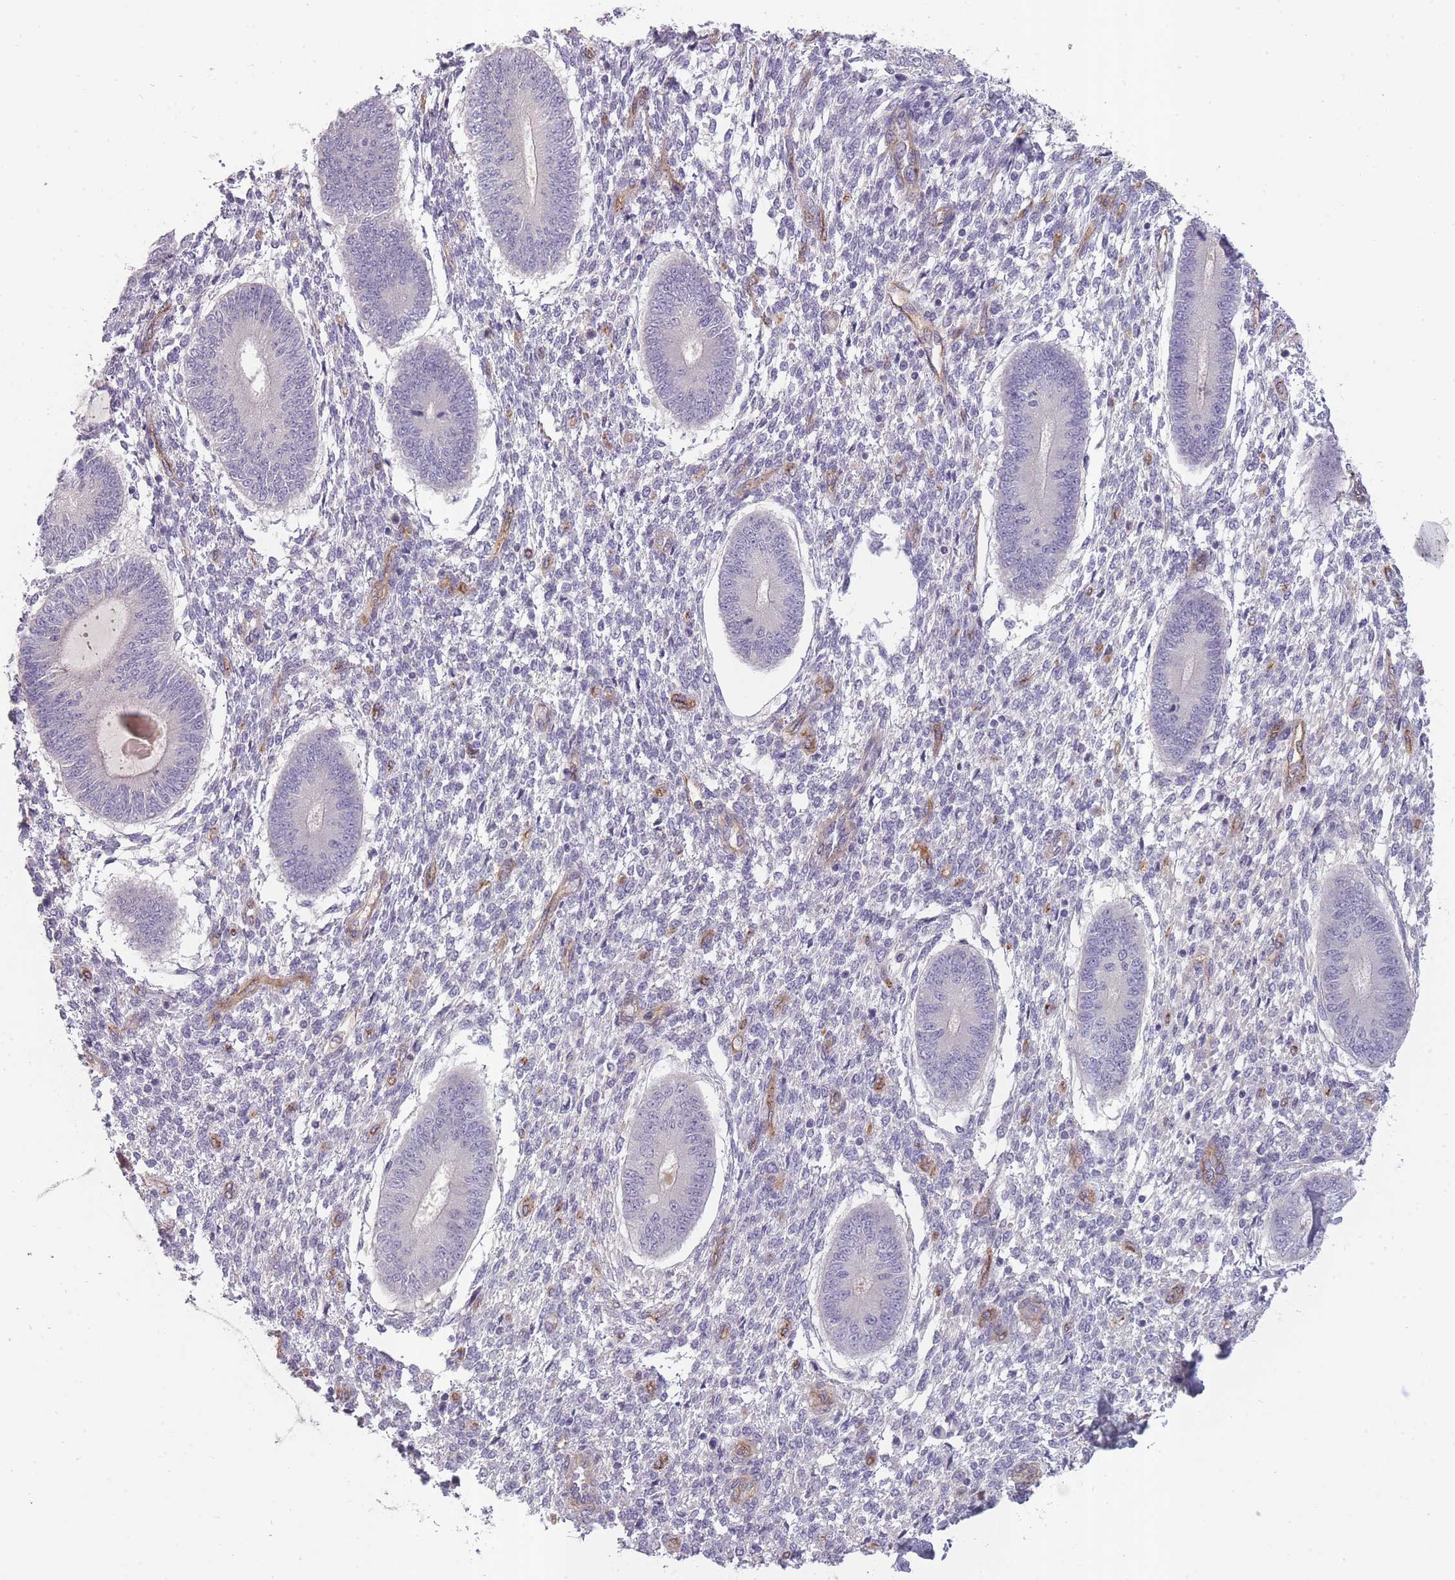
{"staining": {"intensity": "negative", "quantity": "none", "location": "none"}, "tissue": "endometrium", "cell_type": "Cells in endometrial stroma", "image_type": "normal", "snomed": [{"axis": "morphology", "description": "Normal tissue, NOS"}, {"axis": "topography", "description": "Endometrium"}], "caption": "Immunohistochemistry histopathology image of unremarkable endometrium: endometrium stained with DAB displays no significant protein expression in cells in endometrial stroma.", "gene": "SLC8A2", "patient": {"sex": "female", "age": 49}}